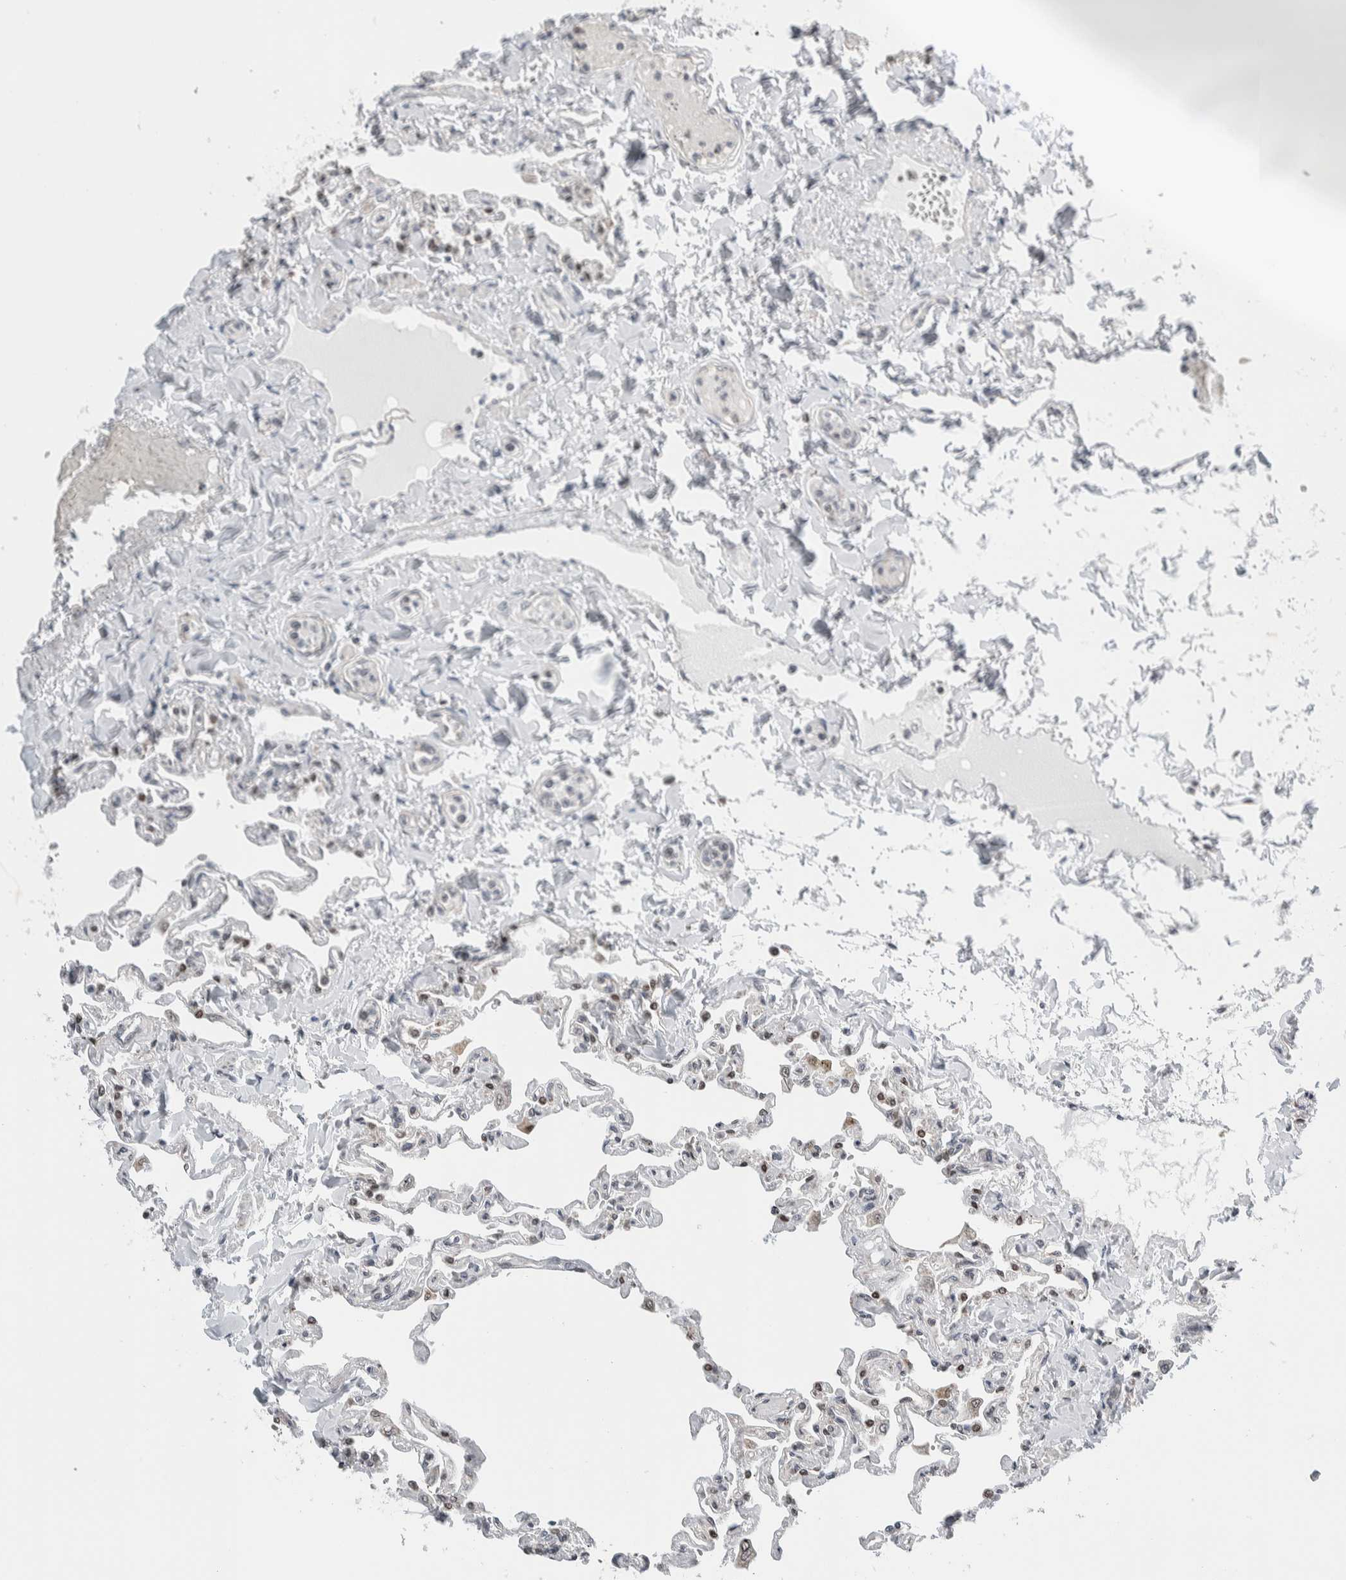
{"staining": {"intensity": "negative", "quantity": "none", "location": "none"}, "tissue": "lung", "cell_type": "Alveolar cells", "image_type": "normal", "snomed": [{"axis": "morphology", "description": "Normal tissue, NOS"}, {"axis": "topography", "description": "Lung"}], "caption": "An immunohistochemistry histopathology image of unremarkable lung is shown. There is no staining in alveolar cells of lung. Nuclei are stained in blue.", "gene": "NEUROD1", "patient": {"sex": "male", "age": 21}}